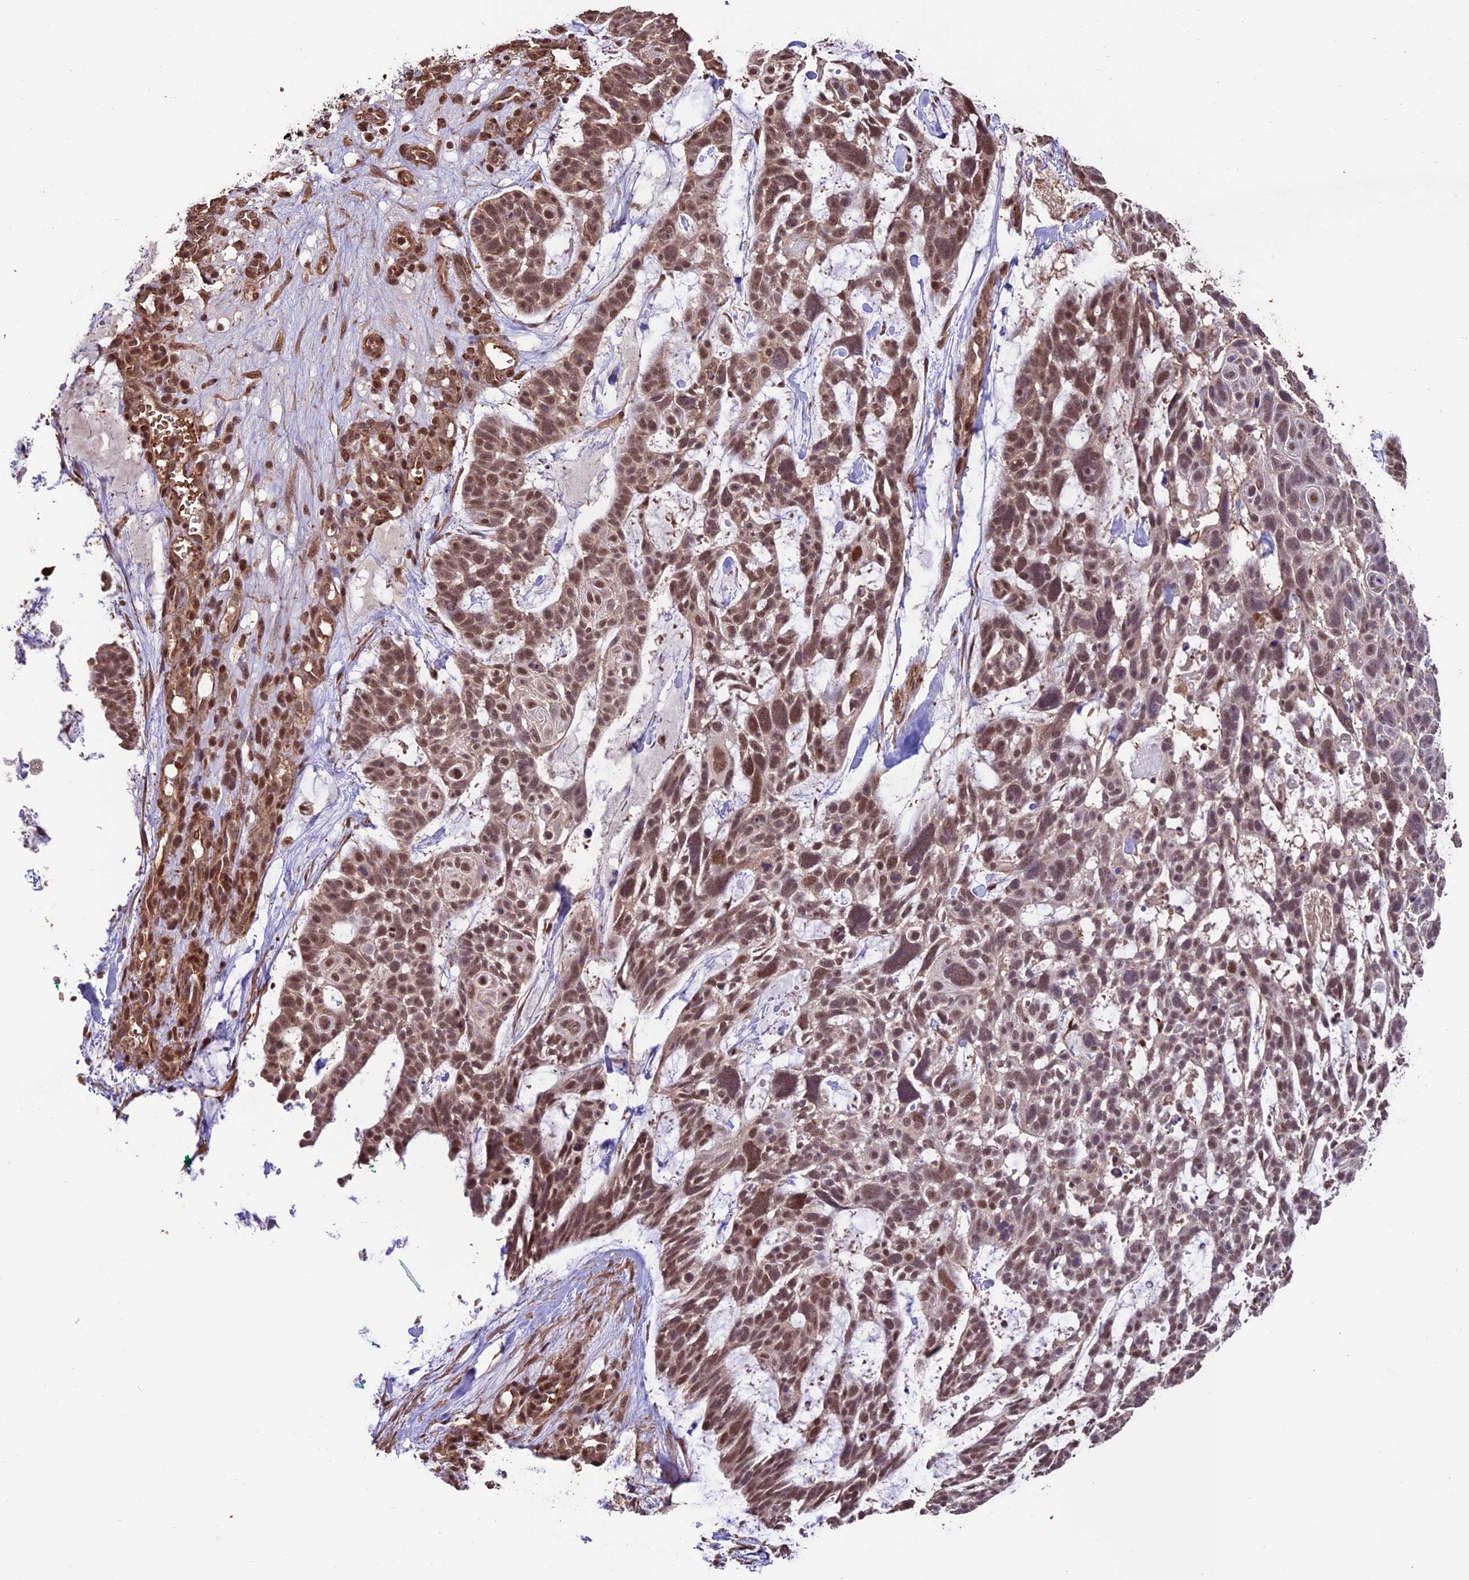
{"staining": {"intensity": "moderate", "quantity": ">75%", "location": "nuclear"}, "tissue": "skin cancer", "cell_type": "Tumor cells", "image_type": "cancer", "snomed": [{"axis": "morphology", "description": "Basal cell carcinoma"}, {"axis": "topography", "description": "Skin"}], "caption": "Immunohistochemical staining of skin cancer (basal cell carcinoma) shows medium levels of moderate nuclear protein positivity in about >75% of tumor cells.", "gene": "CABIN1", "patient": {"sex": "male", "age": 88}}